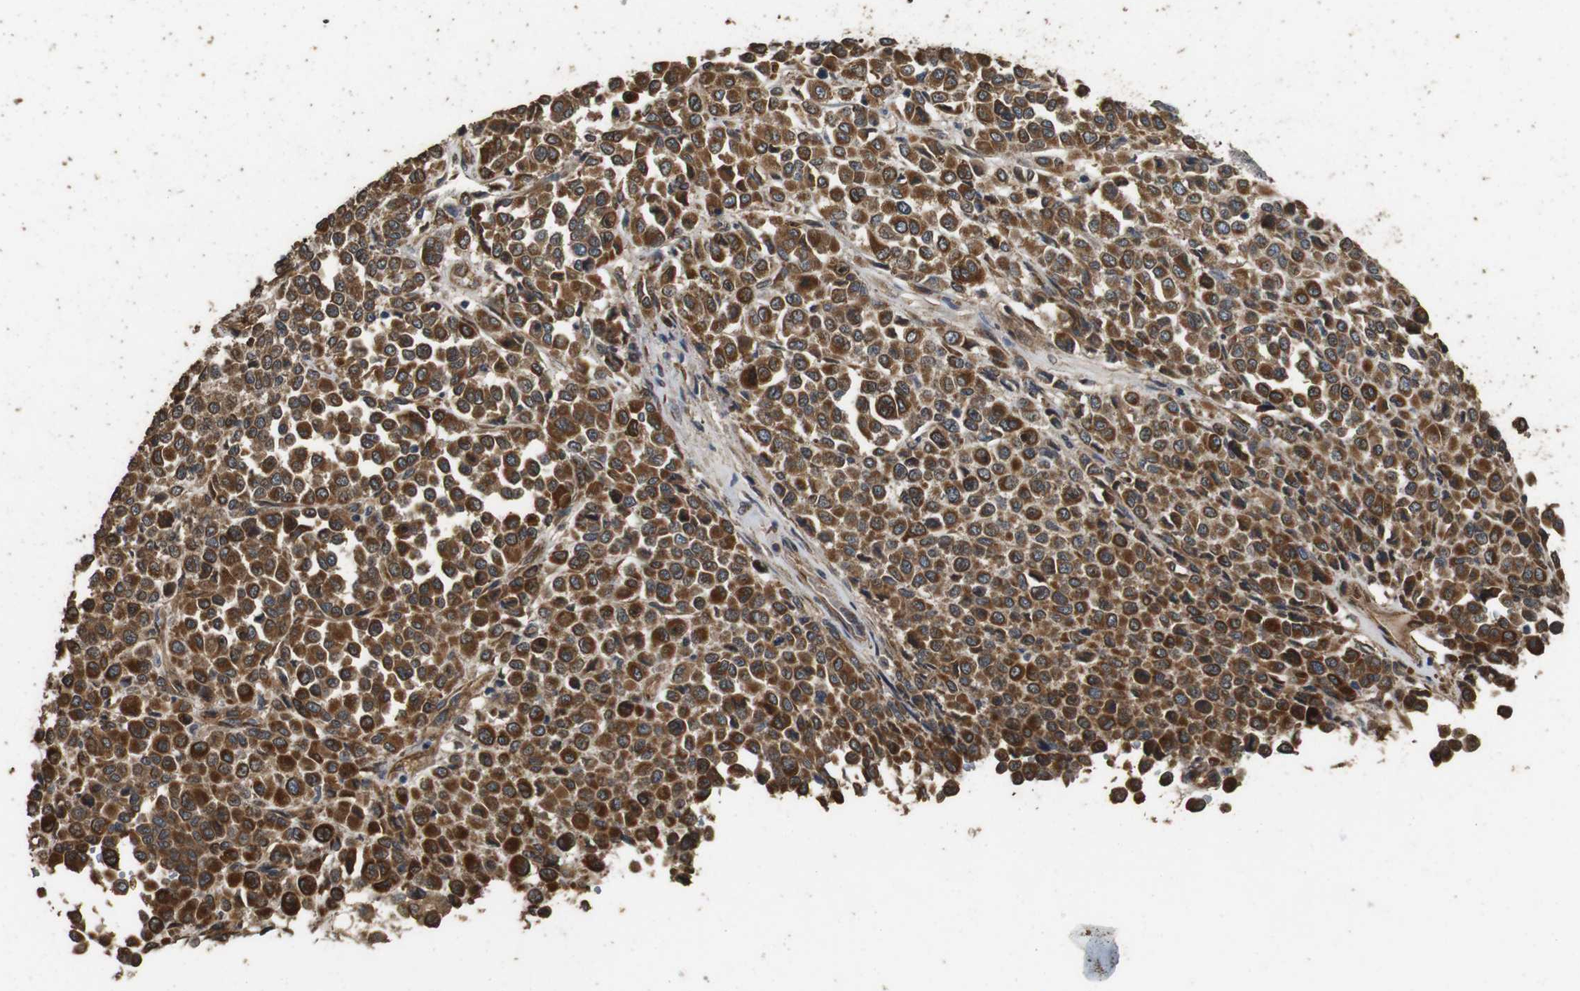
{"staining": {"intensity": "strong", "quantity": ">75%", "location": "cytoplasmic/membranous"}, "tissue": "melanoma", "cell_type": "Tumor cells", "image_type": "cancer", "snomed": [{"axis": "morphology", "description": "Malignant melanoma, Metastatic site"}, {"axis": "topography", "description": "Pancreas"}], "caption": "Immunohistochemistry of malignant melanoma (metastatic site) exhibits high levels of strong cytoplasmic/membranous positivity in about >75% of tumor cells.", "gene": "CNPY4", "patient": {"sex": "female", "age": 30}}